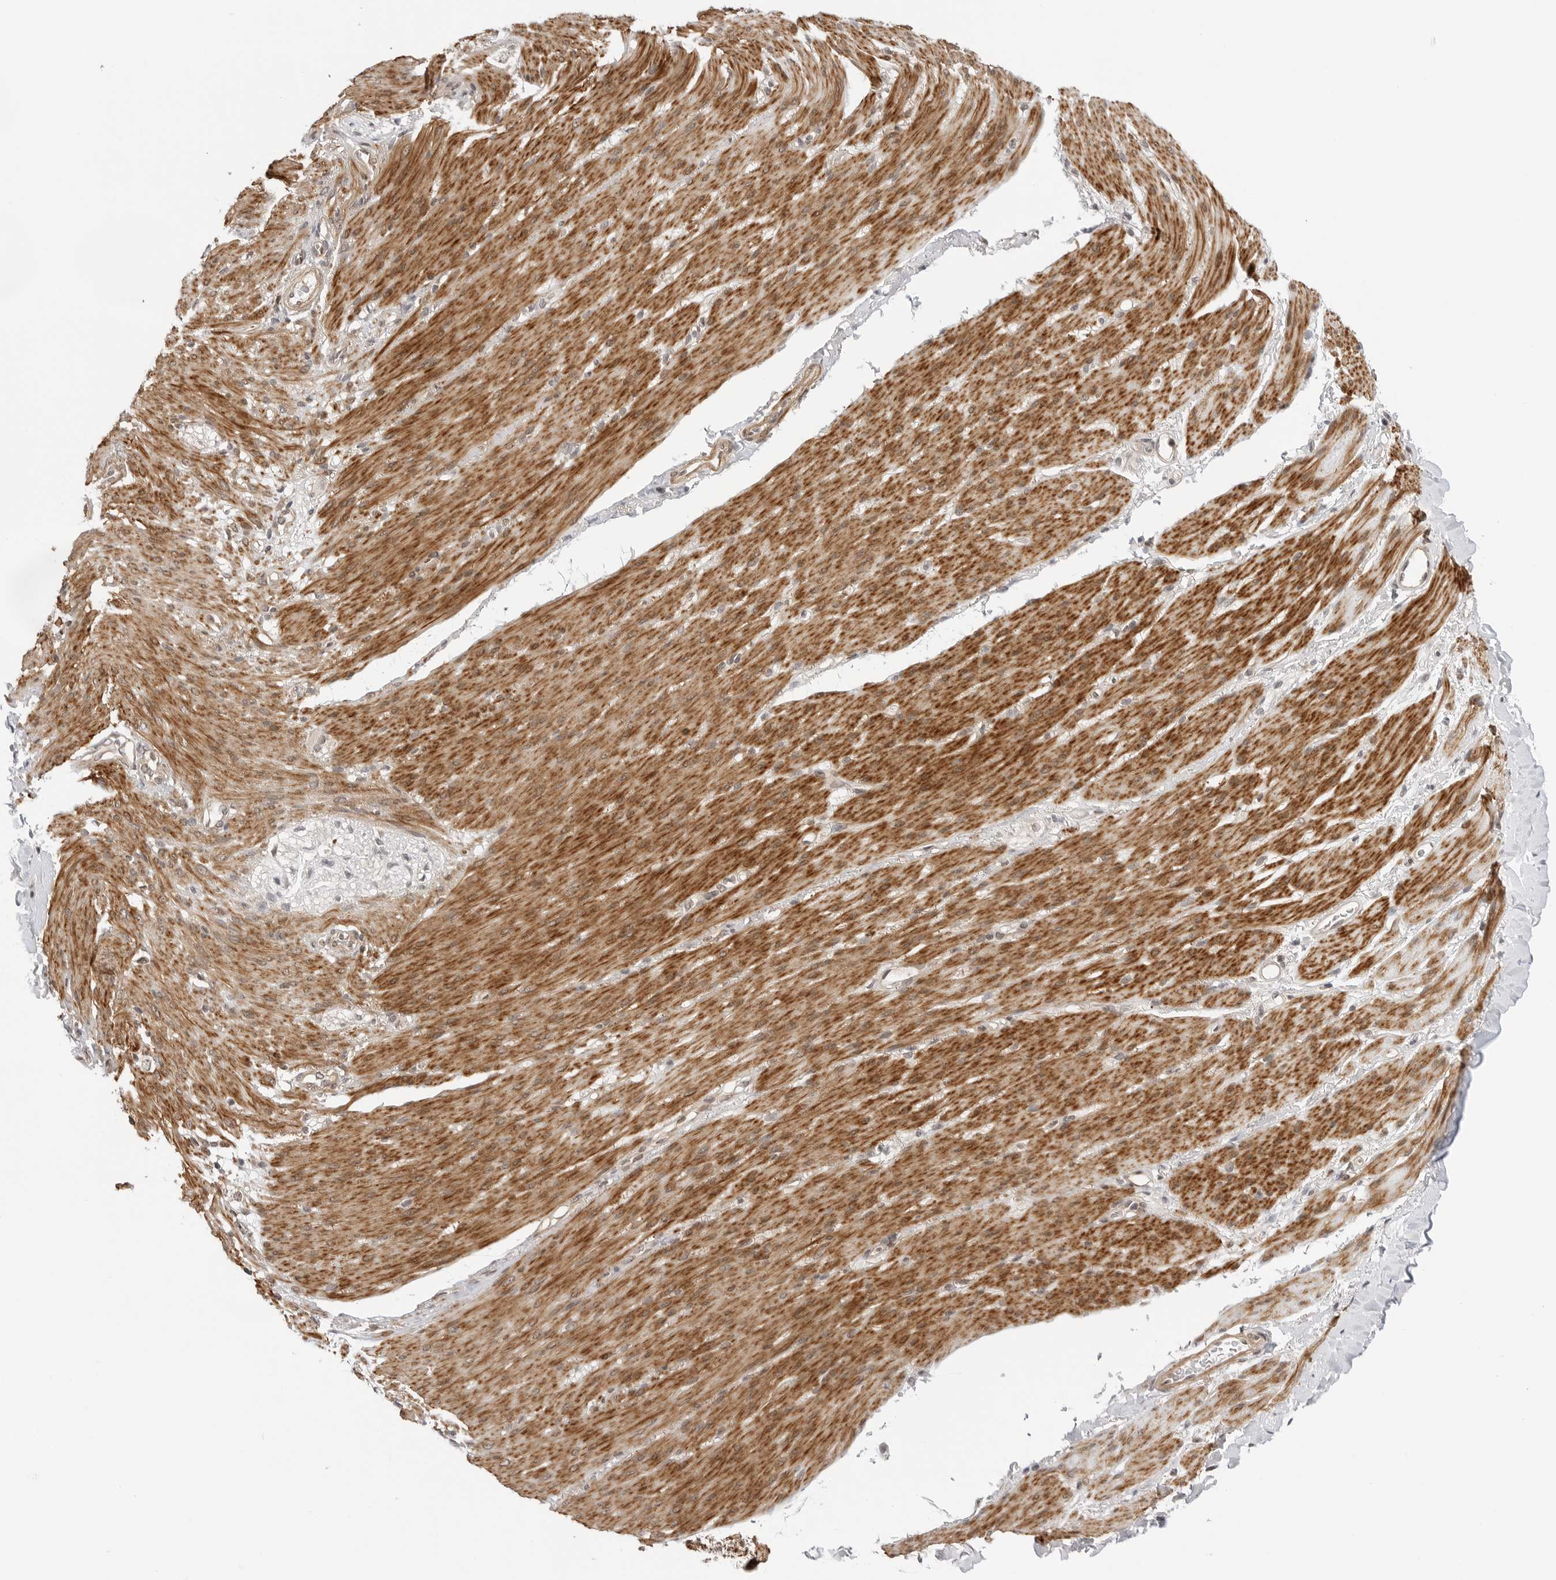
{"staining": {"intensity": "strong", "quantity": ">75%", "location": "cytoplasmic/membranous,nuclear"}, "tissue": "smooth muscle", "cell_type": "Smooth muscle cells", "image_type": "normal", "snomed": [{"axis": "morphology", "description": "Normal tissue, NOS"}, {"axis": "topography", "description": "Colon"}, {"axis": "topography", "description": "Peripheral nerve tissue"}], "caption": "Strong cytoplasmic/membranous,nuclear protein staining is identified in approximately >75% of smooth muscle cells in smooth muscle. (DAB IHC with brightfield microscopy, high magnification).", "gene": "MAP2K5", "patient": {"sex": "female", "age": 61}}